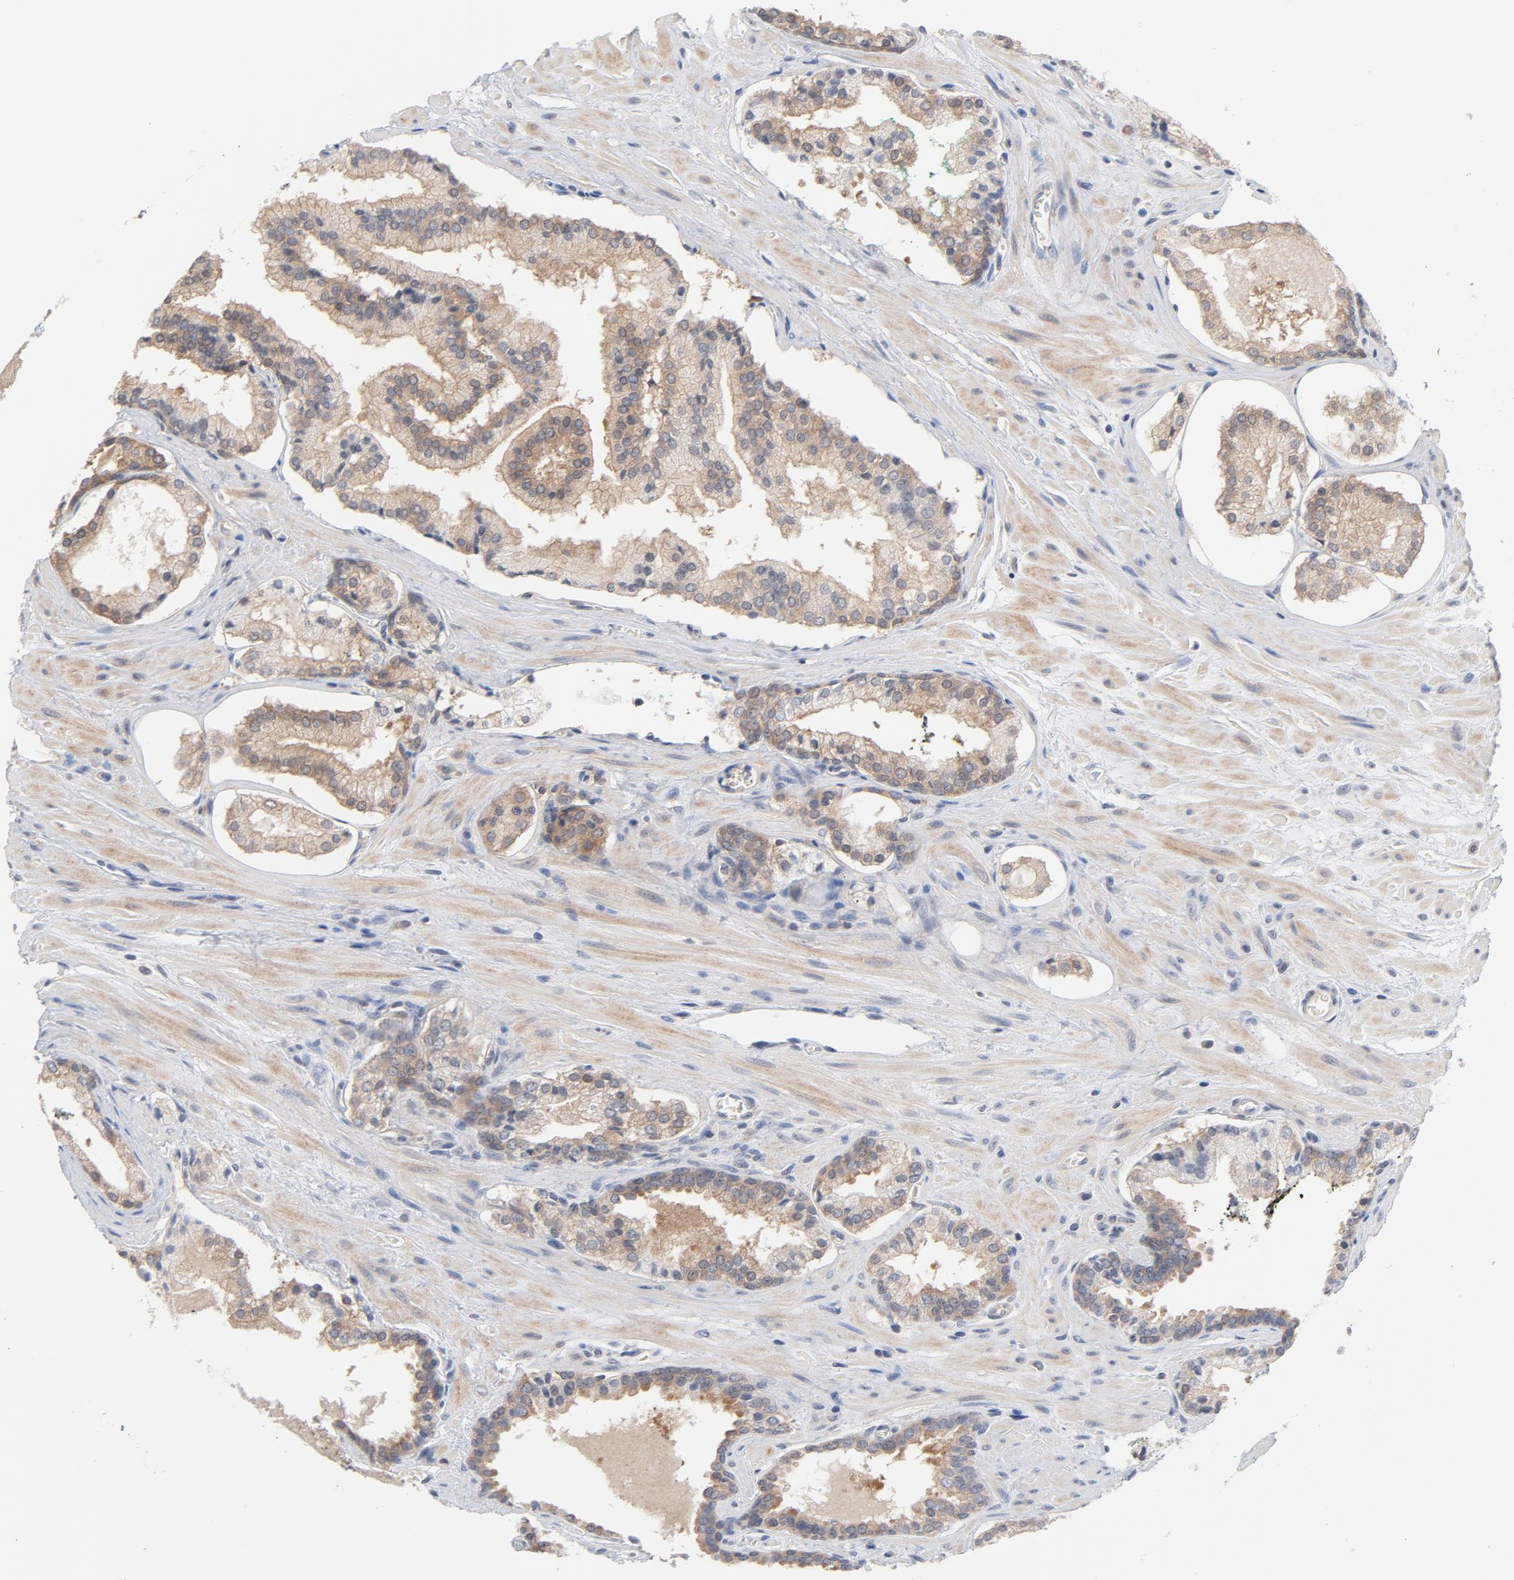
{"staining": {"intensity": "moderate", "quantity": ">75%", "location": "cytoplasmic/membranous"}, "tissue": "prostate cancer", "cell_type": "Tumor cells", "image_type": "cancer", "snomed": [{"axis": "morphology", "description": "Adenocarcinoma, Medium grade"}, {"axis": "topography", "description": "Prostate"}], "caption": "Moderate cytoplasmic/membranous expression is seen in approximately >75% of tumor cells in adenocarcinoma (medium-grade) (prostate). The staining is performed using DAB brown chromogen to label protein expression. The nuclei are counter-stained blue using hematoxylin.", "gene": "UBL4A", "patient": {"sex": "male", "age": 60}}